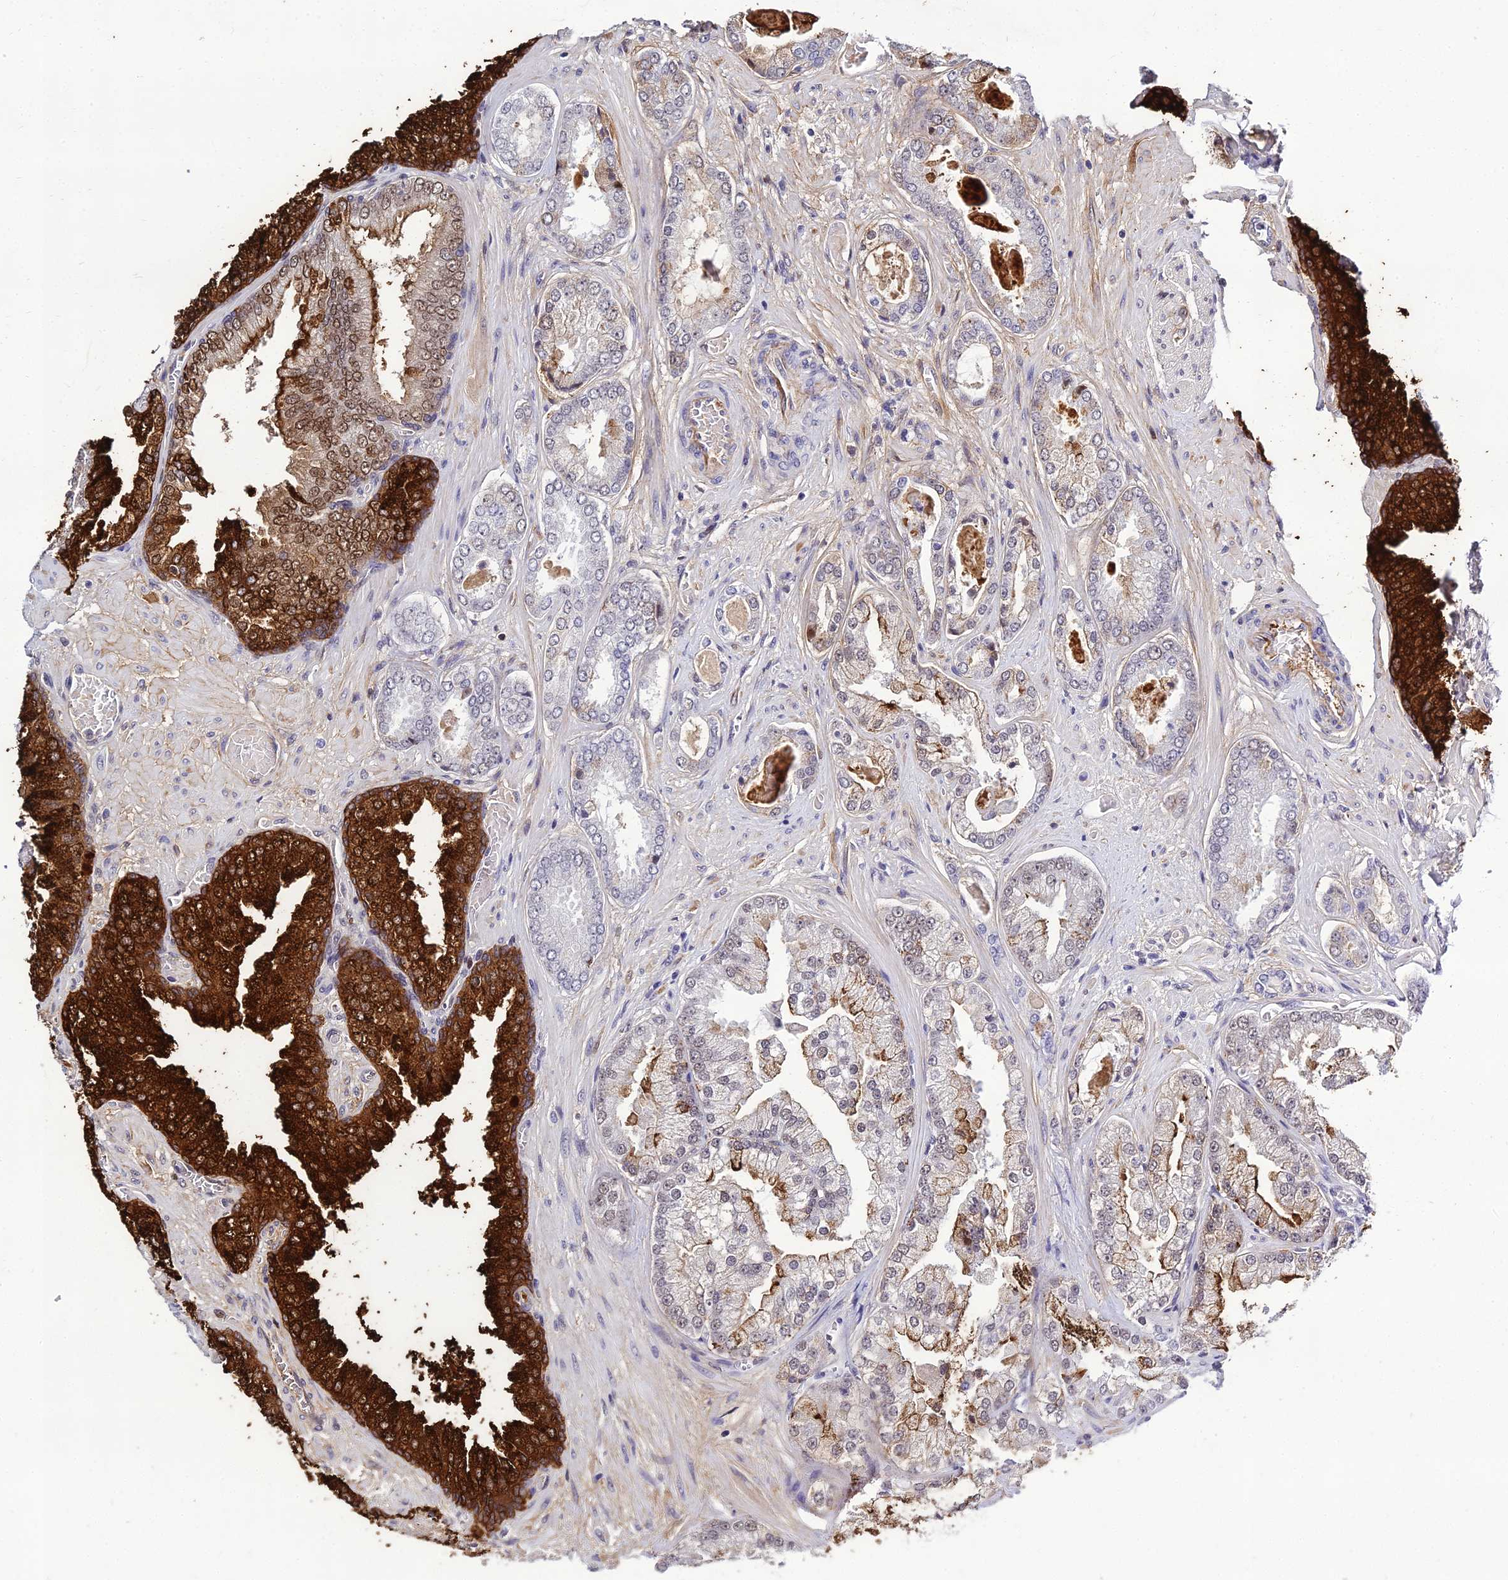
{"staining": {"intensity": "strong", "quantity": "<25%", "location": "cytoplasmic/membranous,nuclear"}, "tissue": "prostate cancer", "cell_type": "Tumor cells", "image_type": "cancer", "snomed": [{"axis": "morphology", "description": "Adenocarcinoma, Low grade"}, {"axis": "topography", "description": "Prostate"}], "caption": "This is an image of immunohistochemistry (IHC) staining of prostate adenocarcinoma (low-grade), which shows strong positivity in the cytoplasmic/membranous and nuclear of tumor cells.", "gene": "PPP4R2", "patient": {"sex": "male", "age": 57}}